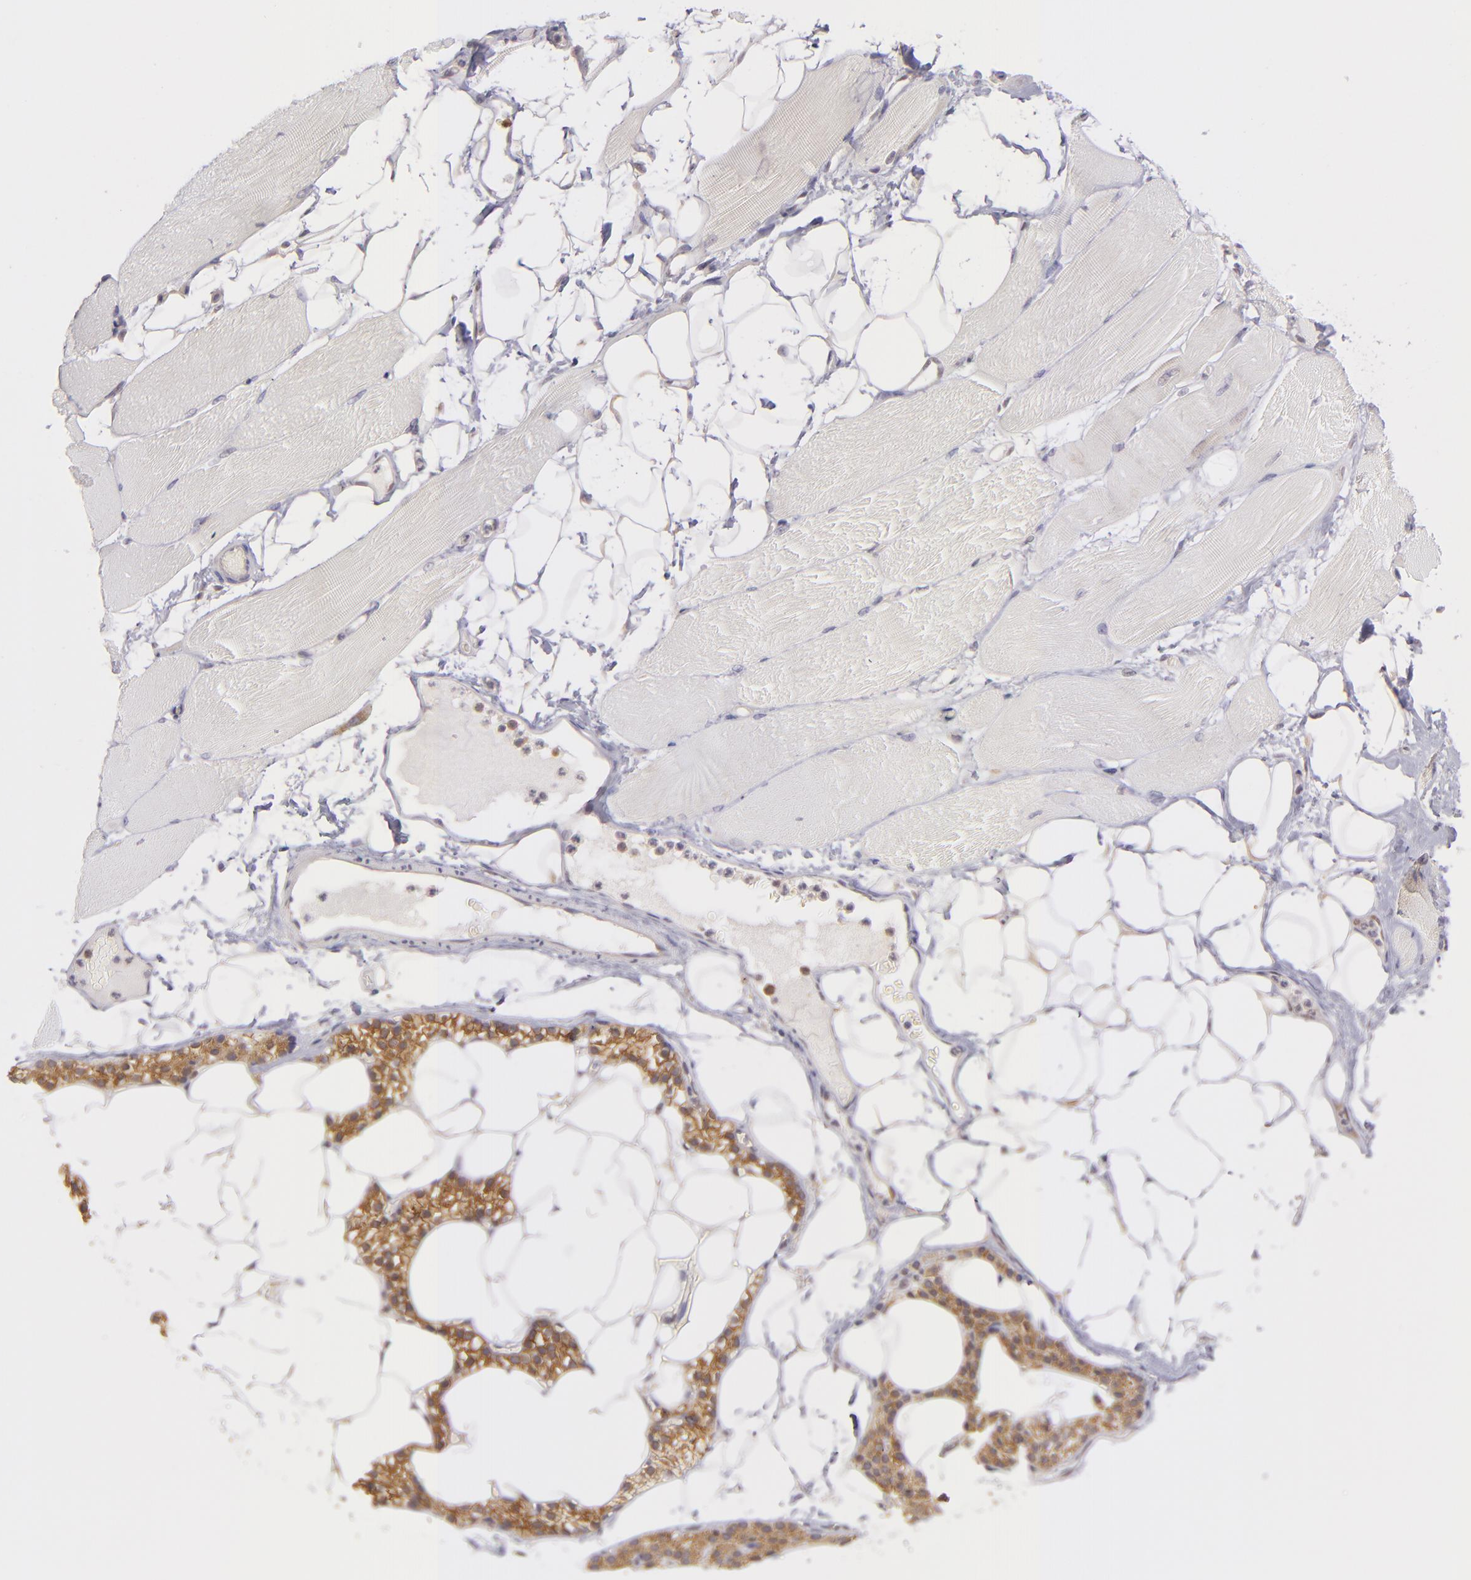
{"staining": {"intensity": "negative", "quantity": "none", "location": "none"}, "tissue": "skeletal muscle", "cell_type": "Myocytes", "image_type": "normal", "snomed": [{"axis": "morphology", "description": "Normal tissue, NOS"}, {"axis": "topography", "description": "Skeletal muscle"}, {"axis": "topography", "description": "Parathyroid gland"}], "caption": "The histopathology image demonstrates no staining of myocytes in unremarkable skeletal muscle. (DAB immunohistochemistry visualized using brightfield microscopy, high magnification).", "gene": "PTPN13", "patient": {"sex": "female", "age": 37}}